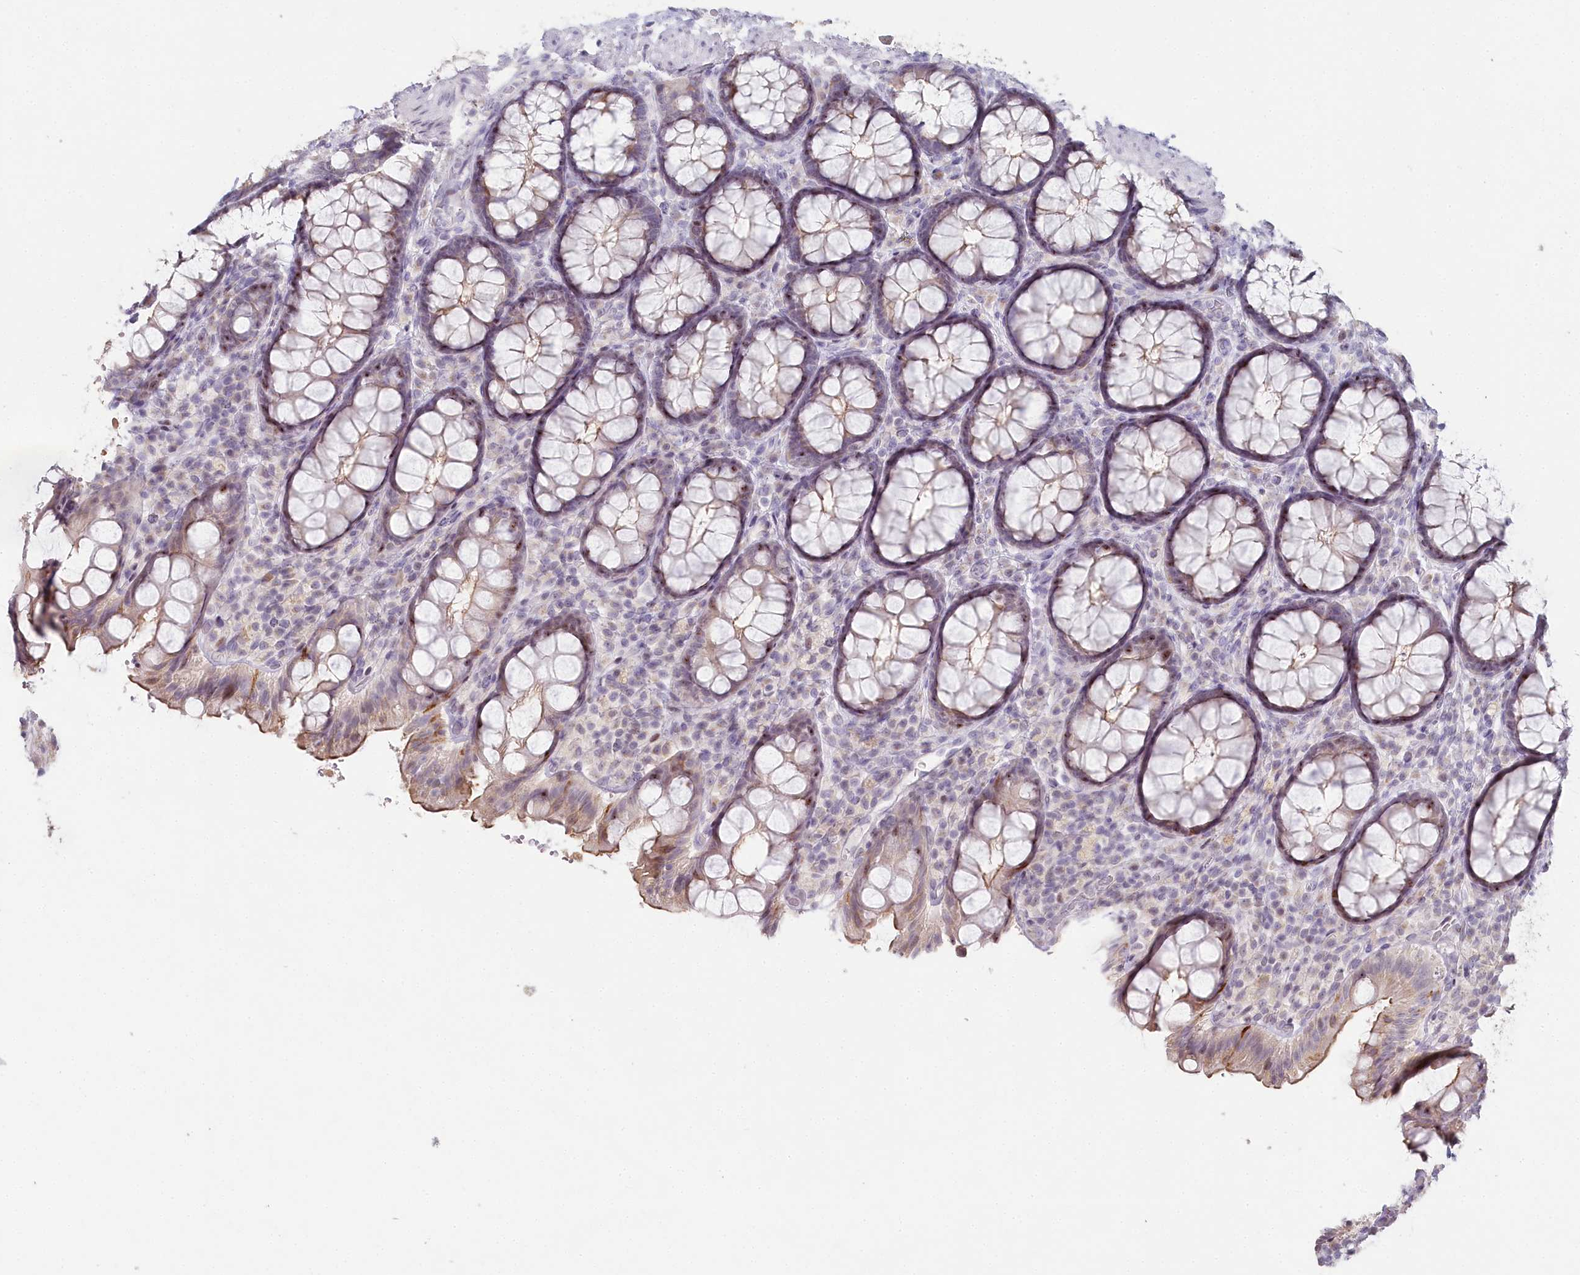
{"staining": {"intensity": "moderate", "quantity": "25%-75%", "location": "cytoplasmic/membranous,nuclear"}, "tissue": "rectum", "cell_type": "Glandular cells", "image_type": "normal", "snomed": [{"axis": "morphology", "description": "Normal tissue, NOS"}, {"axis": "topography", "description": "Rectum"}], "caption": "Unremarkable rectum reveals moderate cytoplasmic/membranous,nuclear staining in approximately 25%-75% of glandular cells, visualized by immunohistochemistry.", "gene": "HPD", "patient": {"sex": "male", "age": 83}}